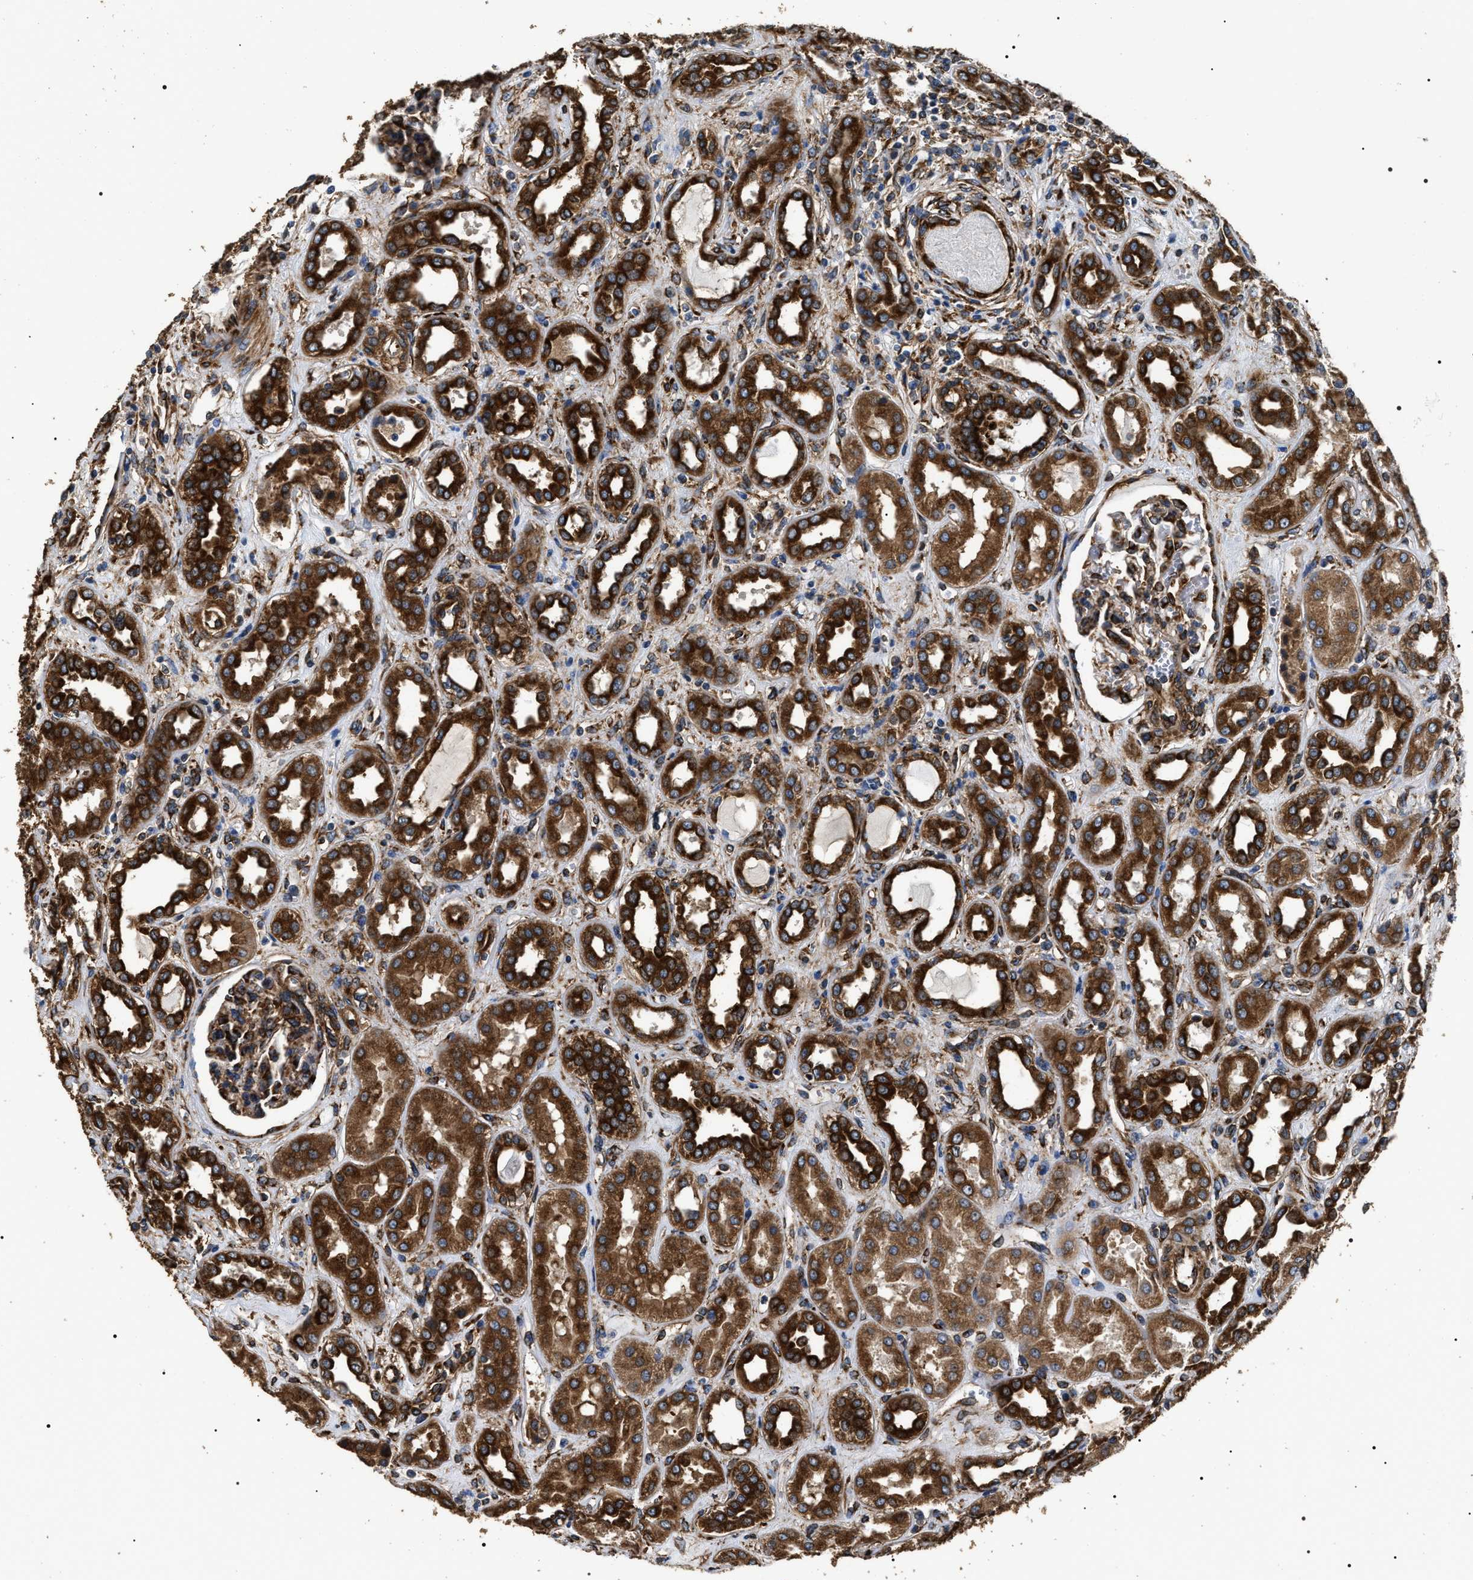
{"staining": {"intensity": "strong", "quantity": "25%-75%", "location": "cytoplasmic/membranous"}, "tissue": "kidney", "cell_type": "Cells in glomeruli", "image_type": "normal", "snomed": [{"axis": "morphology", "description": "Normal tissue, NOS"}, {"axis": "topography", "description": "Kidney"}], "caption": "A high-resolution histopathology image shows immunohistochemistry (IHC) staining of benign kidney, which displays strong cytoplasmic/membranous expression in about 25%-75% of cells in glomeruli. The protein is shown in brown color, while the nuclei are stained blue.", "gene": "KTN1", "patient": {"sex": "male", "age": 59}}